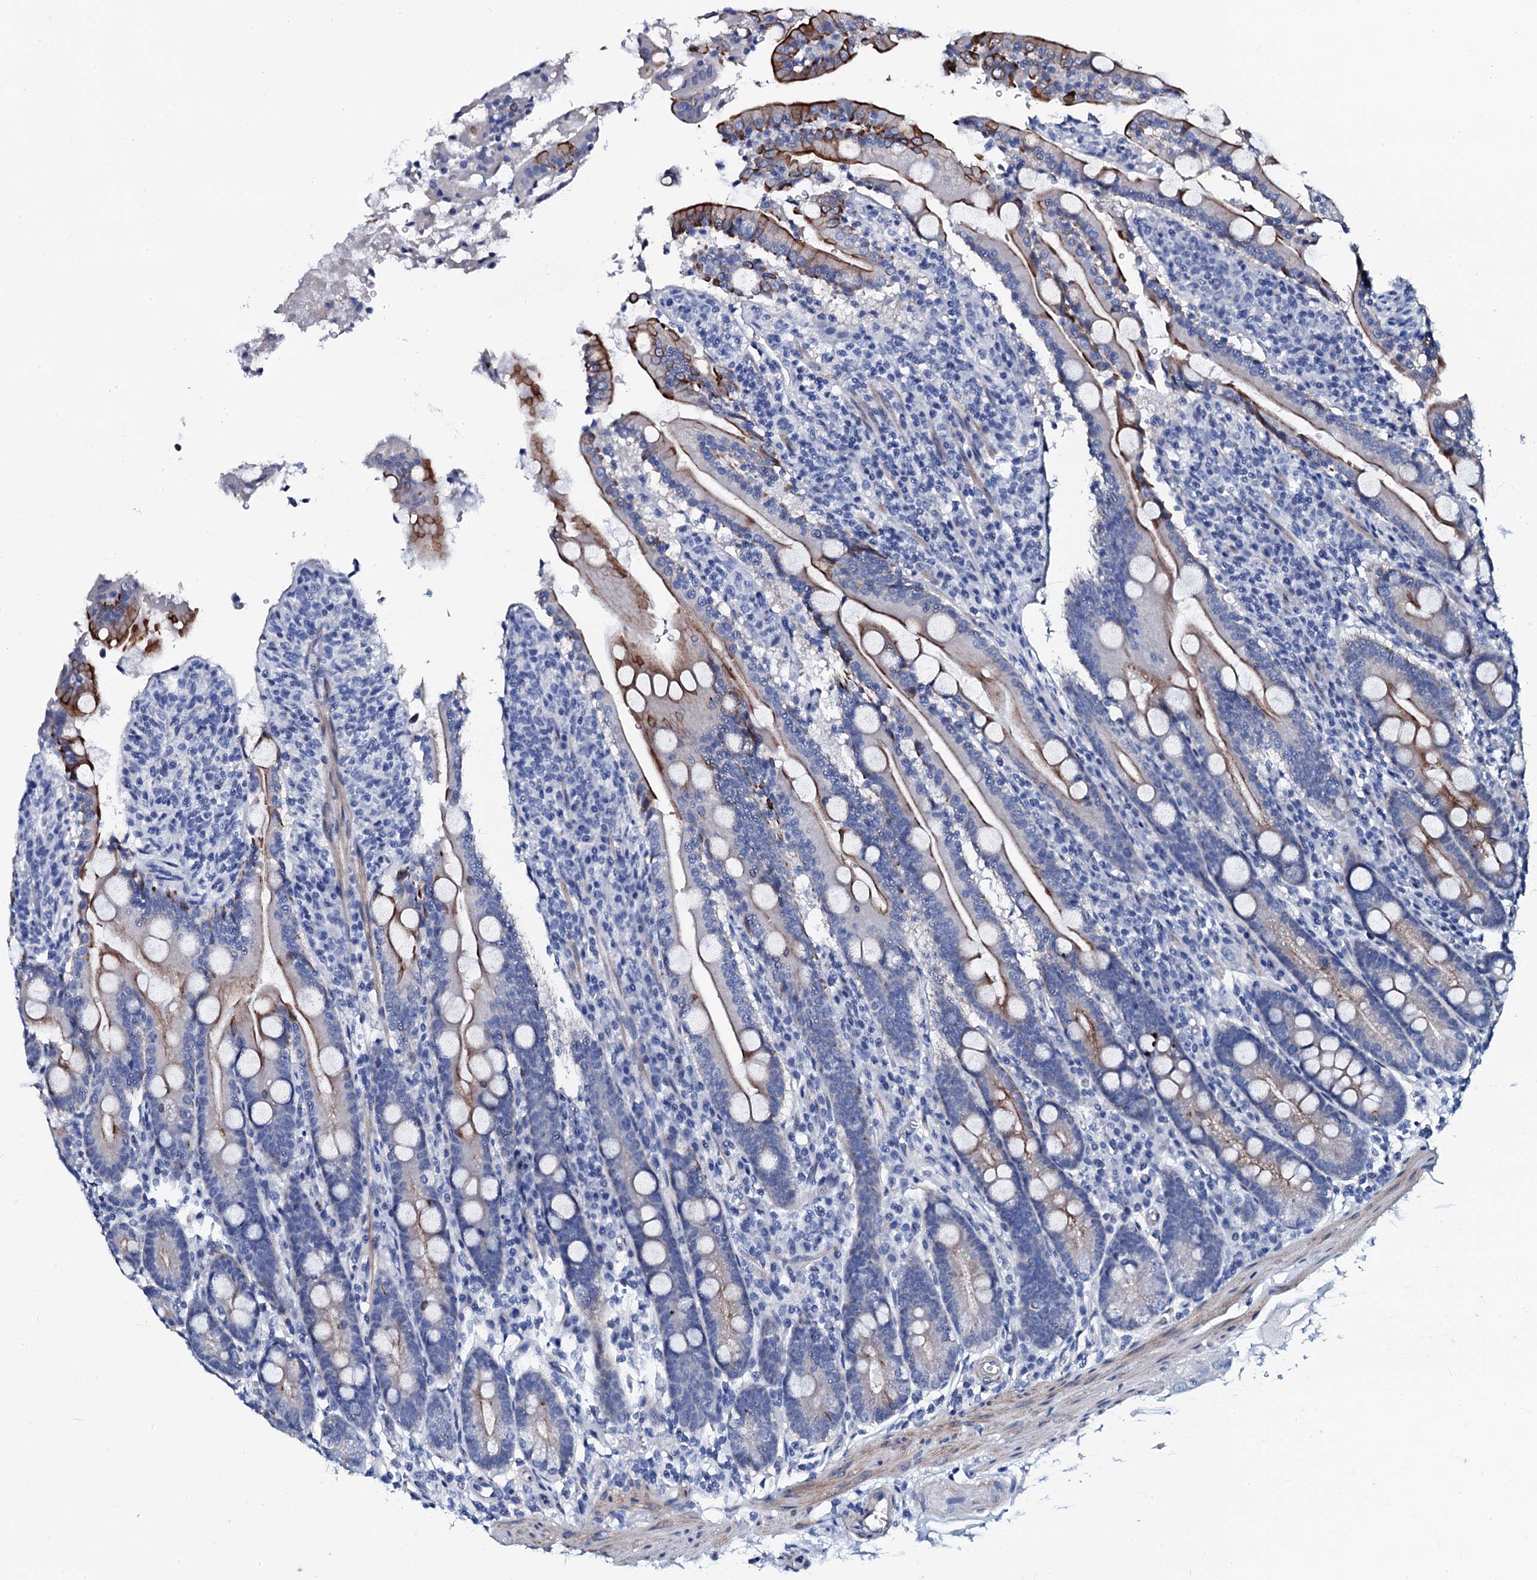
{"staining": {"intensity": "strong", "quantity": "<25%", "location": "cytoplasmic/membranous"}, "tissue": "duodenum", "cell_type": "Glandular cells", "image_type": "normal", "snomed": [{"axis": "morphology", "description": "Normal tissue, NOS"}, {"axis": "topography", "description": "Duodenum"}], "caption": "Immunohistochemical staining of normal human duodenum demonstrates medium levels of strong cytoplasmic/membranous staining in approximately <25% of glandular cells. The protein of interest is stained brown, and the nuclei are stained in blue (DAB IHC with brightfield microscopy, high magnification).", "gene": "GYS2", "patient": {"sex": "male", "age": 35}}